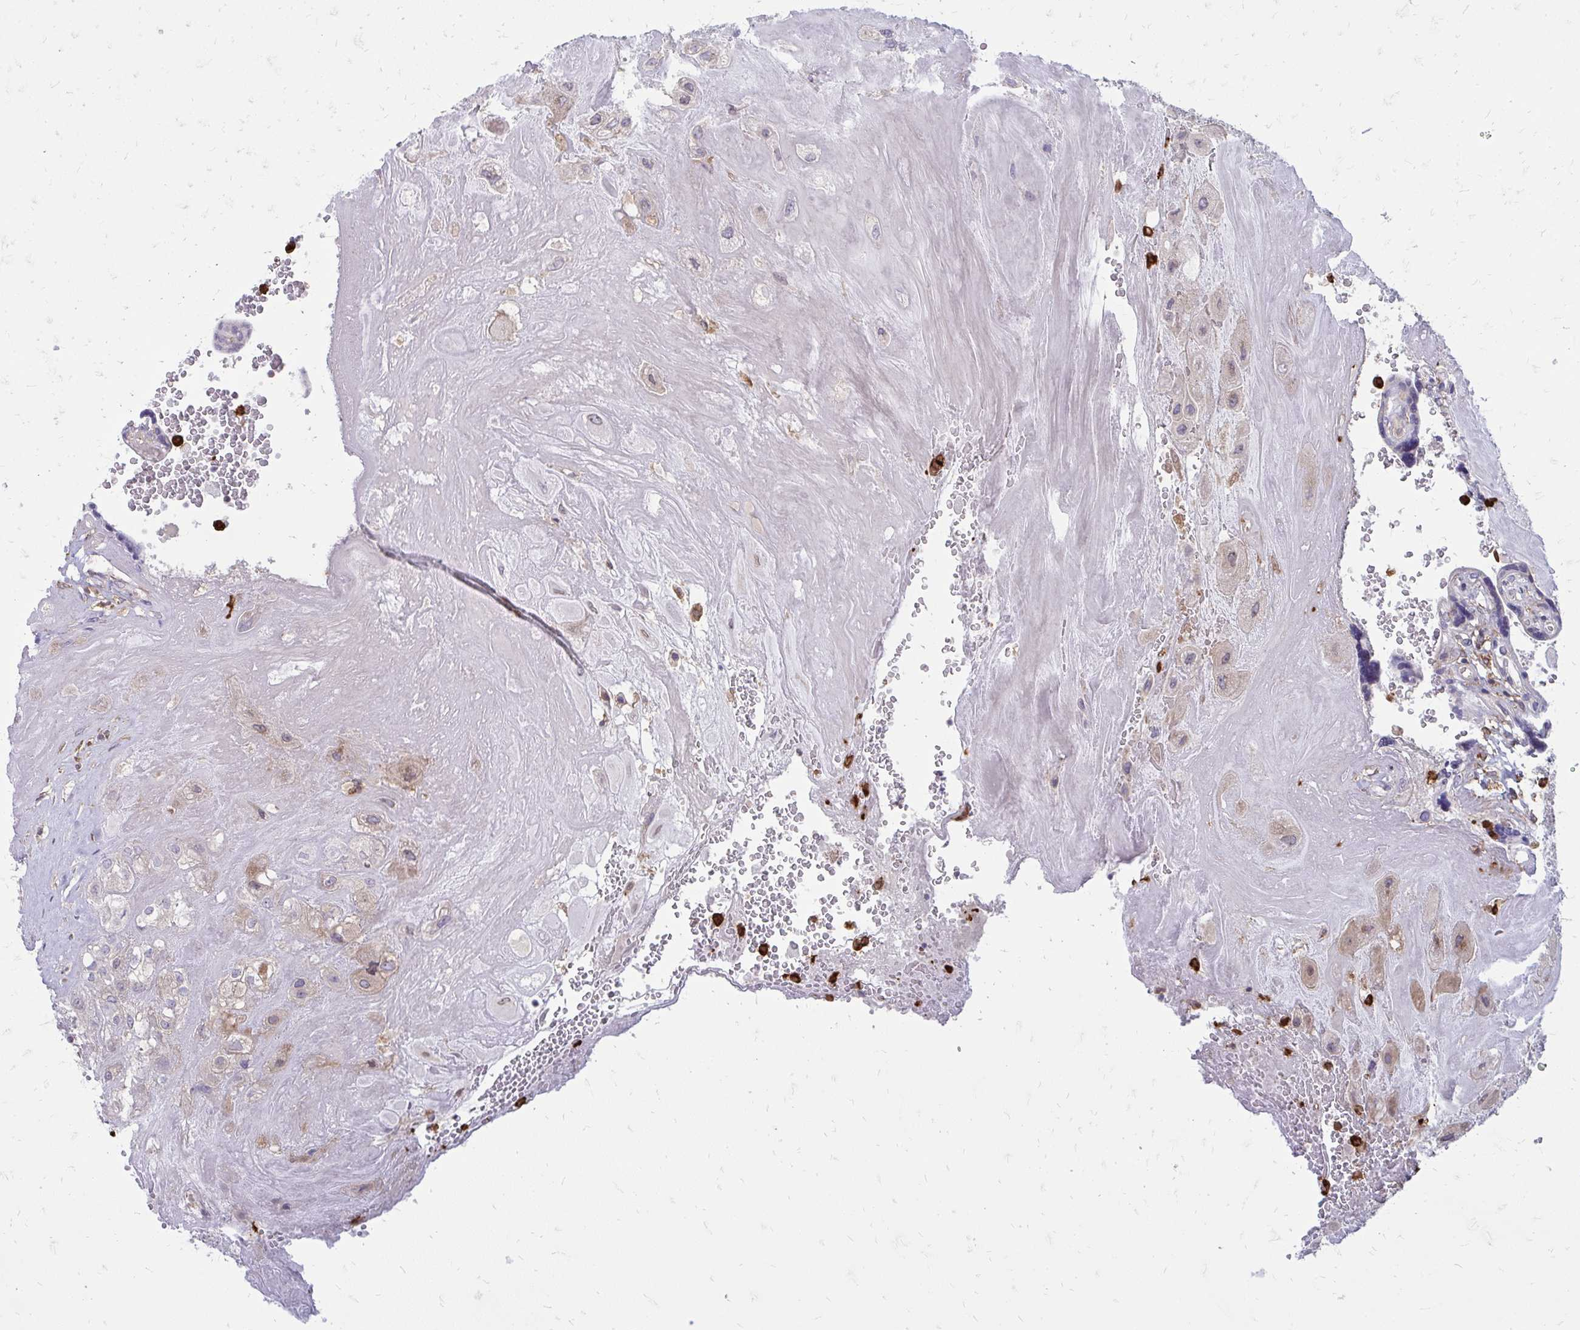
{"staining": {"intensity": "weak", "quantity": "<25%", "location": "cytoplasmic/membranous"}, "tissue": "placenta", "cell_type": "Decidual cells", "image_type": "normal", "snomed": [{"axis": "morphology", "description": "Normal tissue, NOS"}, {"axis": "topography", "description": "Placenta"}], "caption": "IHC micrograph of benign placenta: human placenta stained with DAB (3,3'-diaminobenzidine) exhibits no significant protein expression in decidual cells. (Stains: DAB immunohistochemistry (IHC) with hematoxylin counter stain, Microscopy: brightfield microscopy at high magnification).", "gene": "ASAP1", "patient": {"sex": "female", "age": 32}}